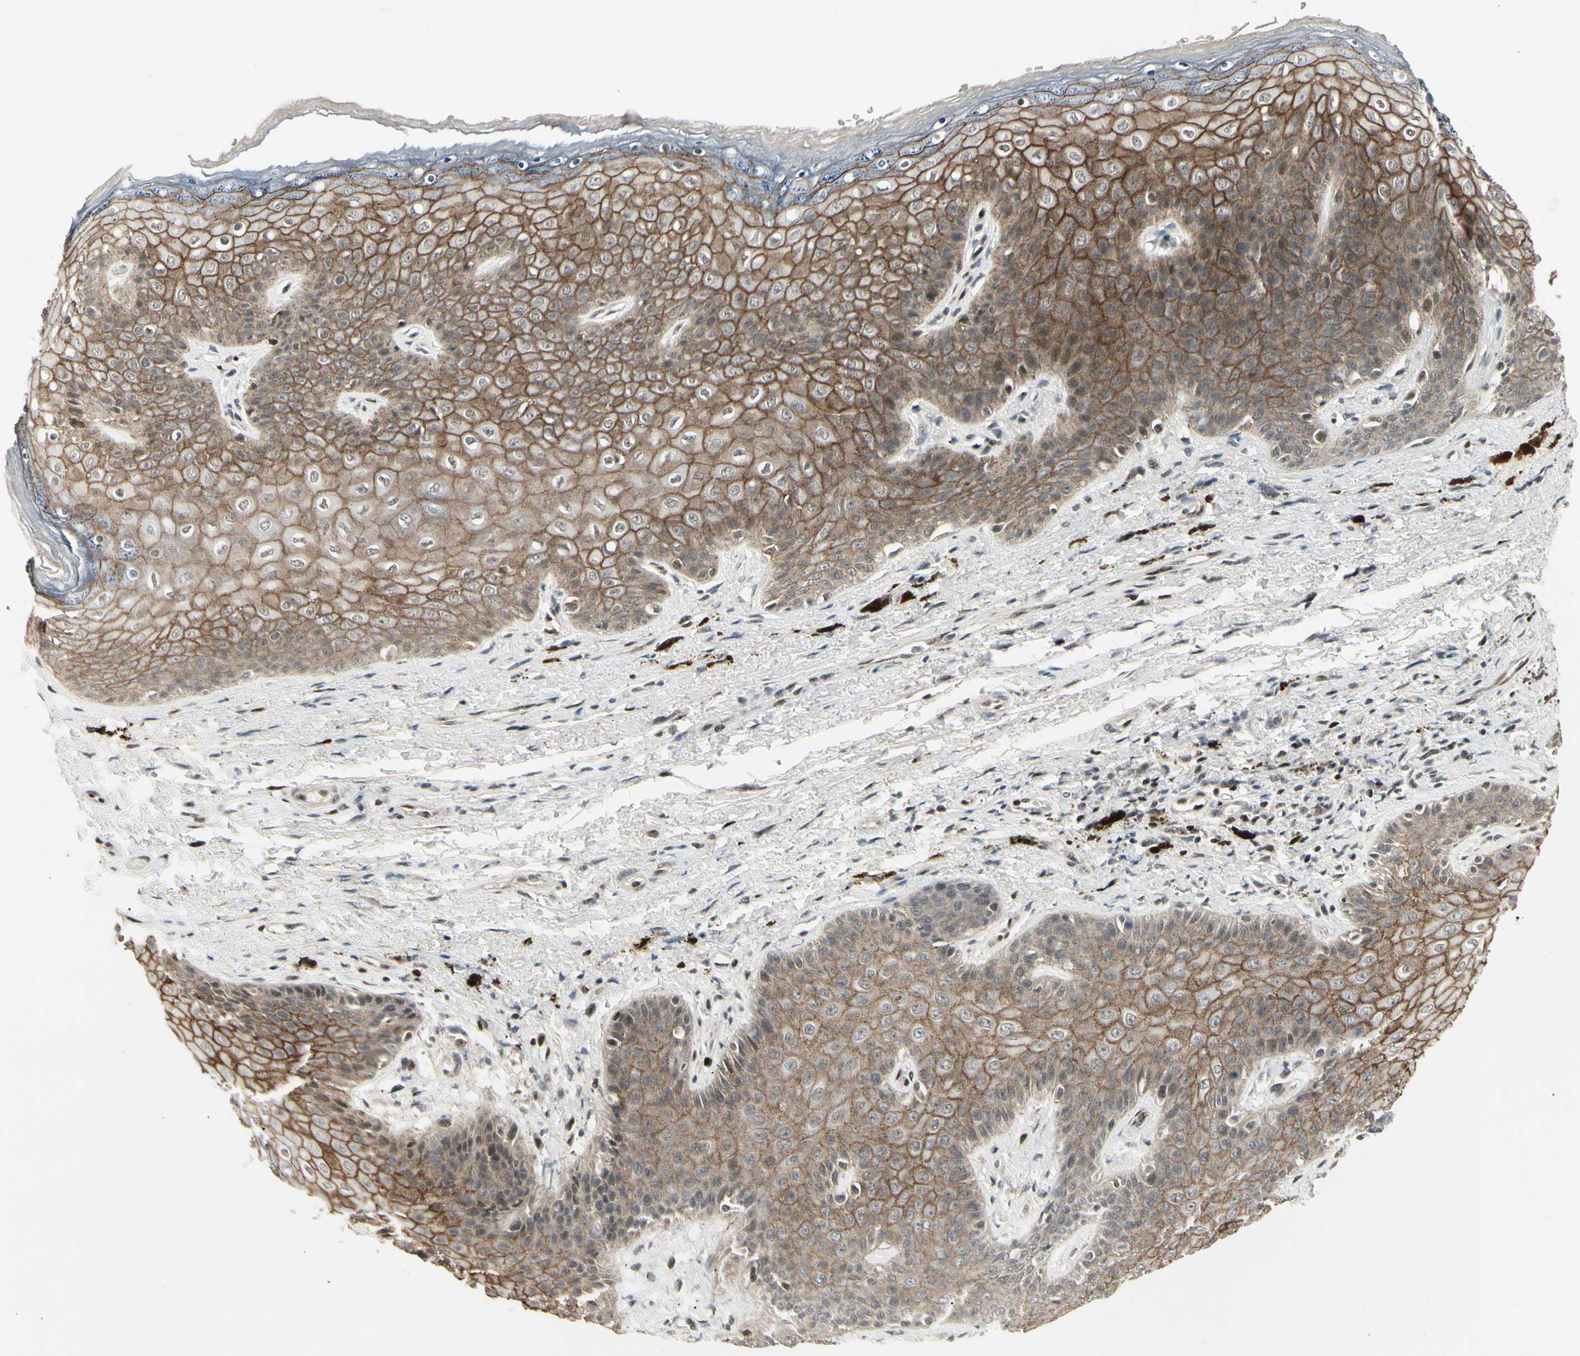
{"staining": {"intensity": "moderate", "quantity": ">75%", "location": "cytoplasmic/membranous,nuclear"}, "tissue": "skin", "cell_type": "Epidermal cells", "image_type": "normal", "snomed": [{"axis": "morphology", "description": "Normal tissue, NOS"}, {"axis": "topography", "description": "Anal"}], "caption": "Immunohistochemistry (IHC) image of normal skin: skin stained using IHC exhibits medium levels of moderate protein expression localized specifically in the cytoplasmic/membranous,nuclear of epidermal cells, appearing as a cytoplasmic/membranous,nuclear brown color.", "gene": "FOXJ2", "patient": {"sex": "female", "age": 46}}